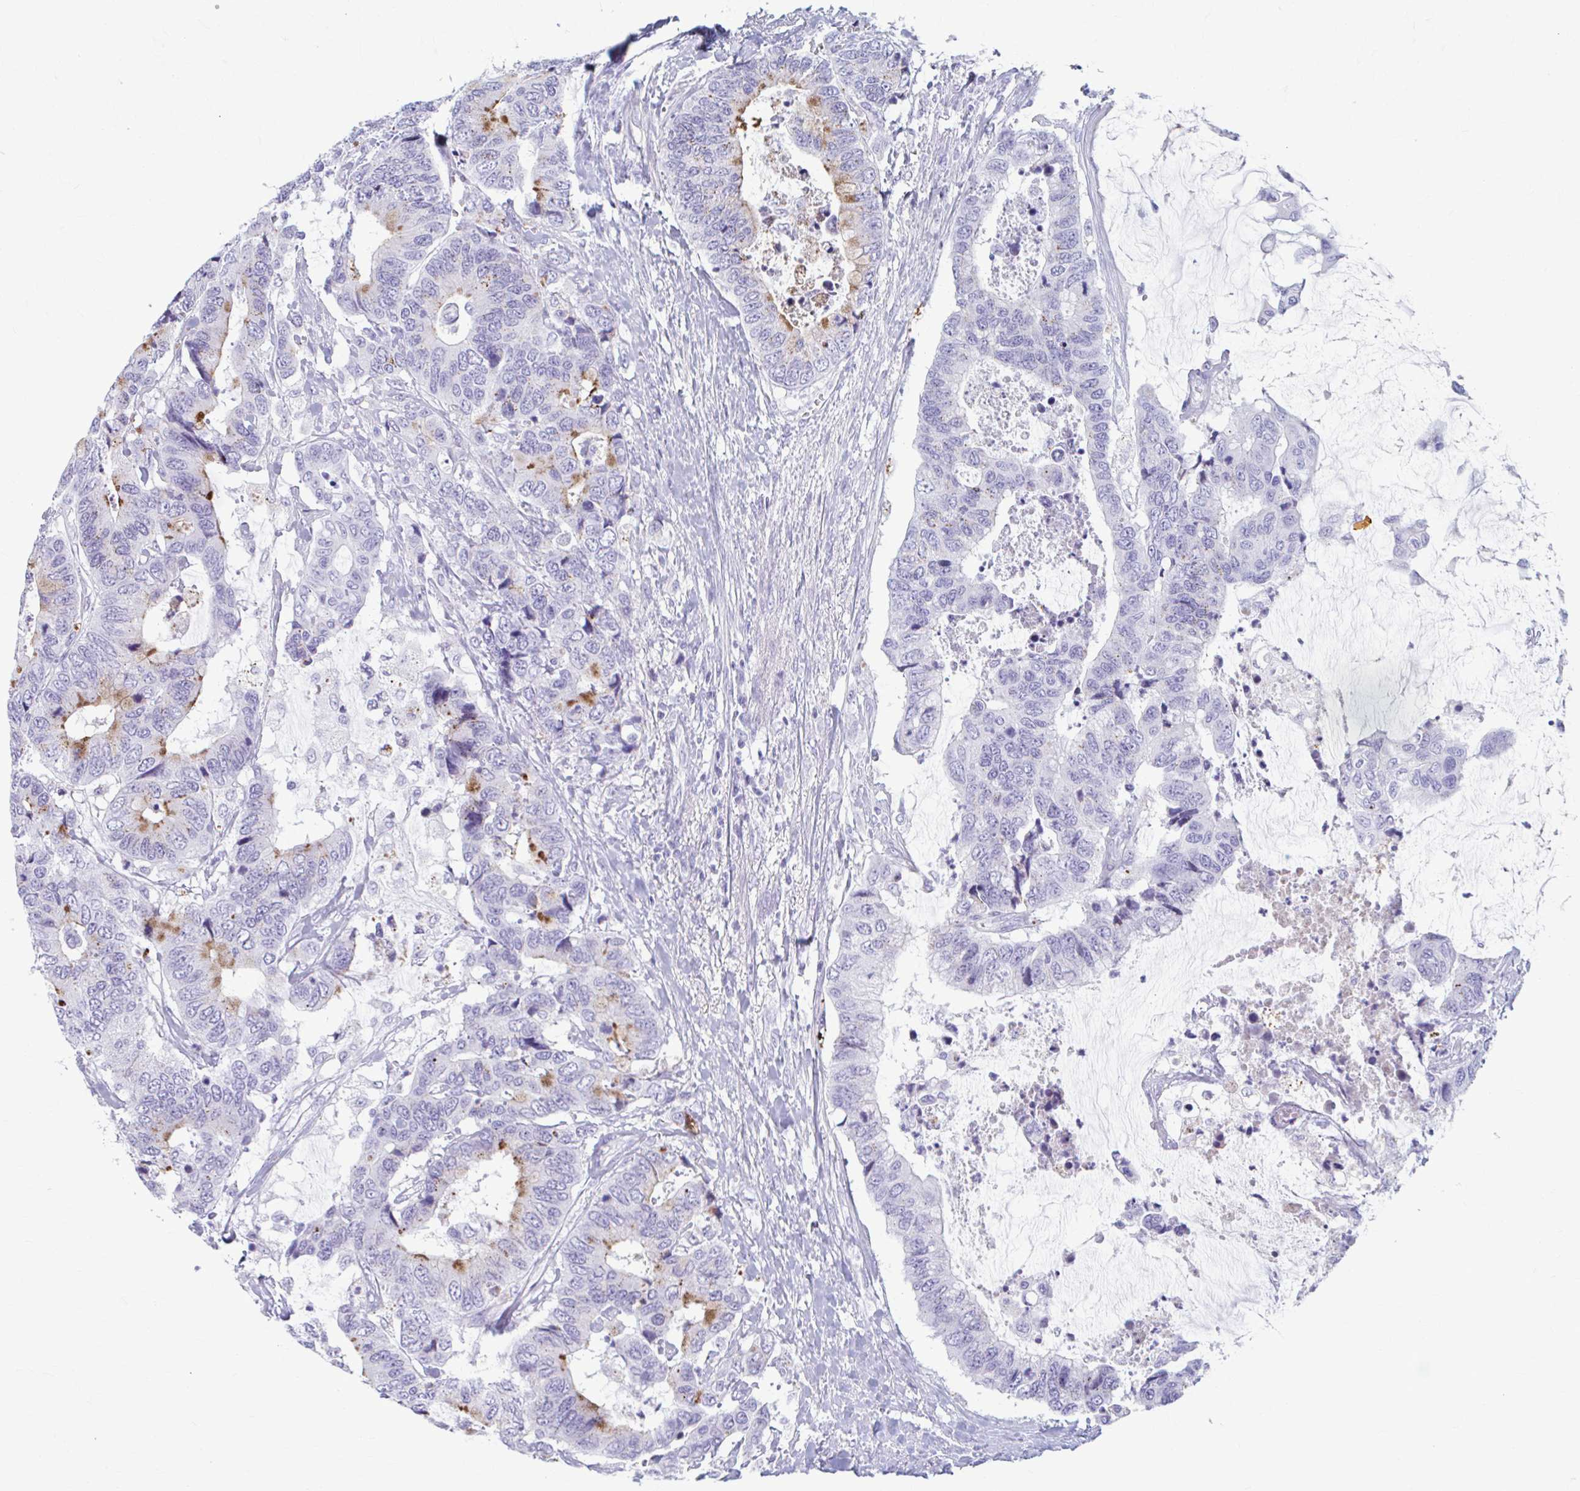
{"staining": {"intensity": "moderate", "quantity": "<25%", "location": "cytoplasmic/membranous"}, "tissue": "colorectal cancer", "cell_type": "Tumor cells", "image_type": "cancer", "snomed": [{"axis": "morphology", "description": "Adenocarcinoma, NOS"}, {"axis": "topography", "description": "Rectum"}], "caption": "Immunohistochemistry of human colorectal cancer (adenocarcinoma) displays low levels of moderate cytoplasmic/membranous staining in approximately <25% of tumor cells.", "gene": "C12orf71", "patient": {"sex": "female", "age": 59}}